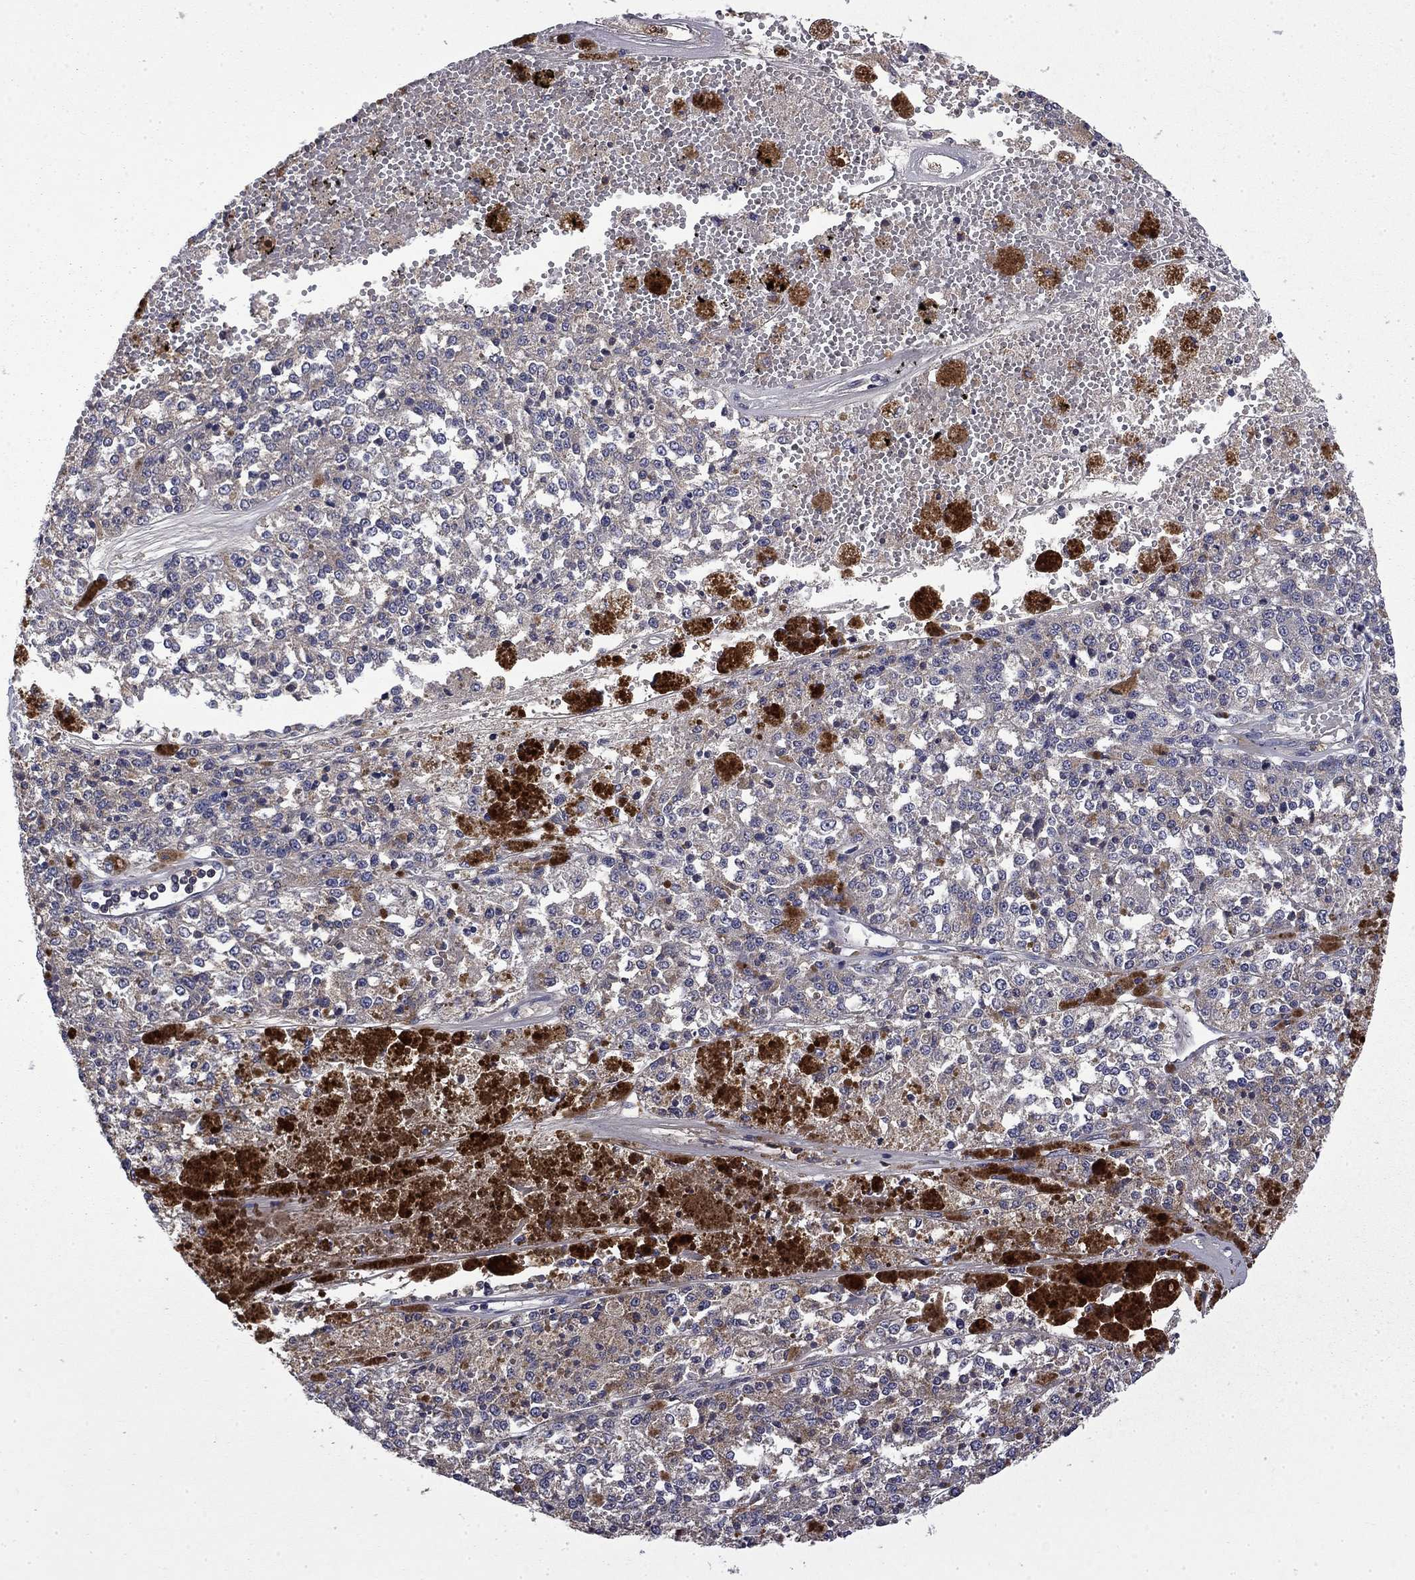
{"staining": {"intensity": "negative", "quantity": "none", "location": "none"}, "tissue": "melanoma", "cell_type": "Tumor cells", "image_type": "cancer", "snomed": [{"axis": "morphology", "description": "Malignant melanoma, Metastatic site"}, {"axis": "topography", "description": "Lymph node"}], "caption": "An immunohistochemistry (IHC) image of malignant melanoma (metastatic site) is shown. There is no staining in tumor cells of malignant melanoma (metastatic site).", "gene": "CEACAM7", "patient": {"sex": "female", "age": 64}}